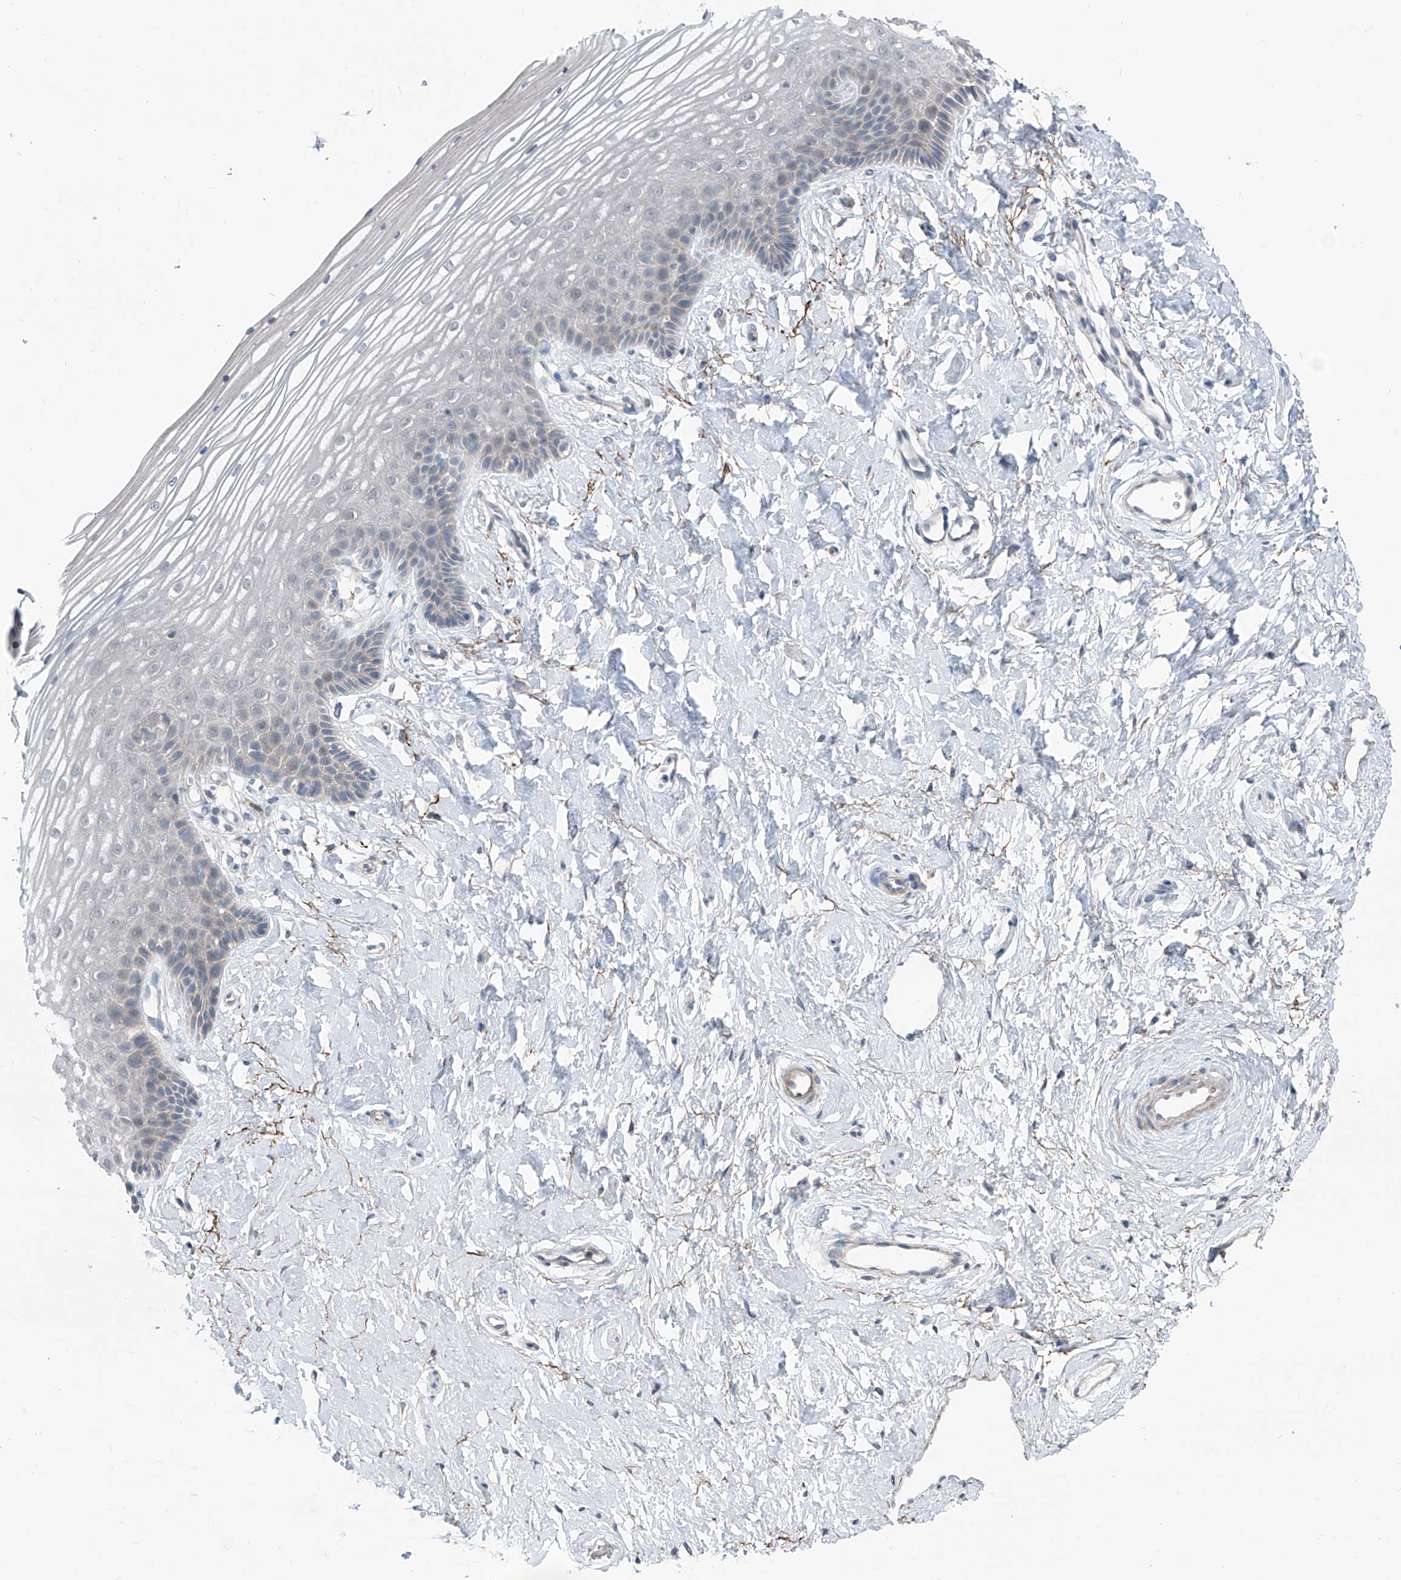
{"staining": {"intensity": "negative", "quantity": "none", "location": "none"}, "tissue": "vagina", "cell_type": "Squamous epithelial cells", "image_type": "normal", "snomed": [{"axis": "morphology", "description": "Normal tissue, NOS"}, {"axis": "topography", "description": "Vagina"}, {"axis": "topography", "description": "Cervix"}], "caption": "Protein analysis of benign vagina reveals no significant positivity in squamous epithelial cells. (DAB (3,3'-diaminobenzidine) immunohistochemistry, high magnification).", "gene": "HSPB11", "patient": {"sex": "female", "age": 40}}